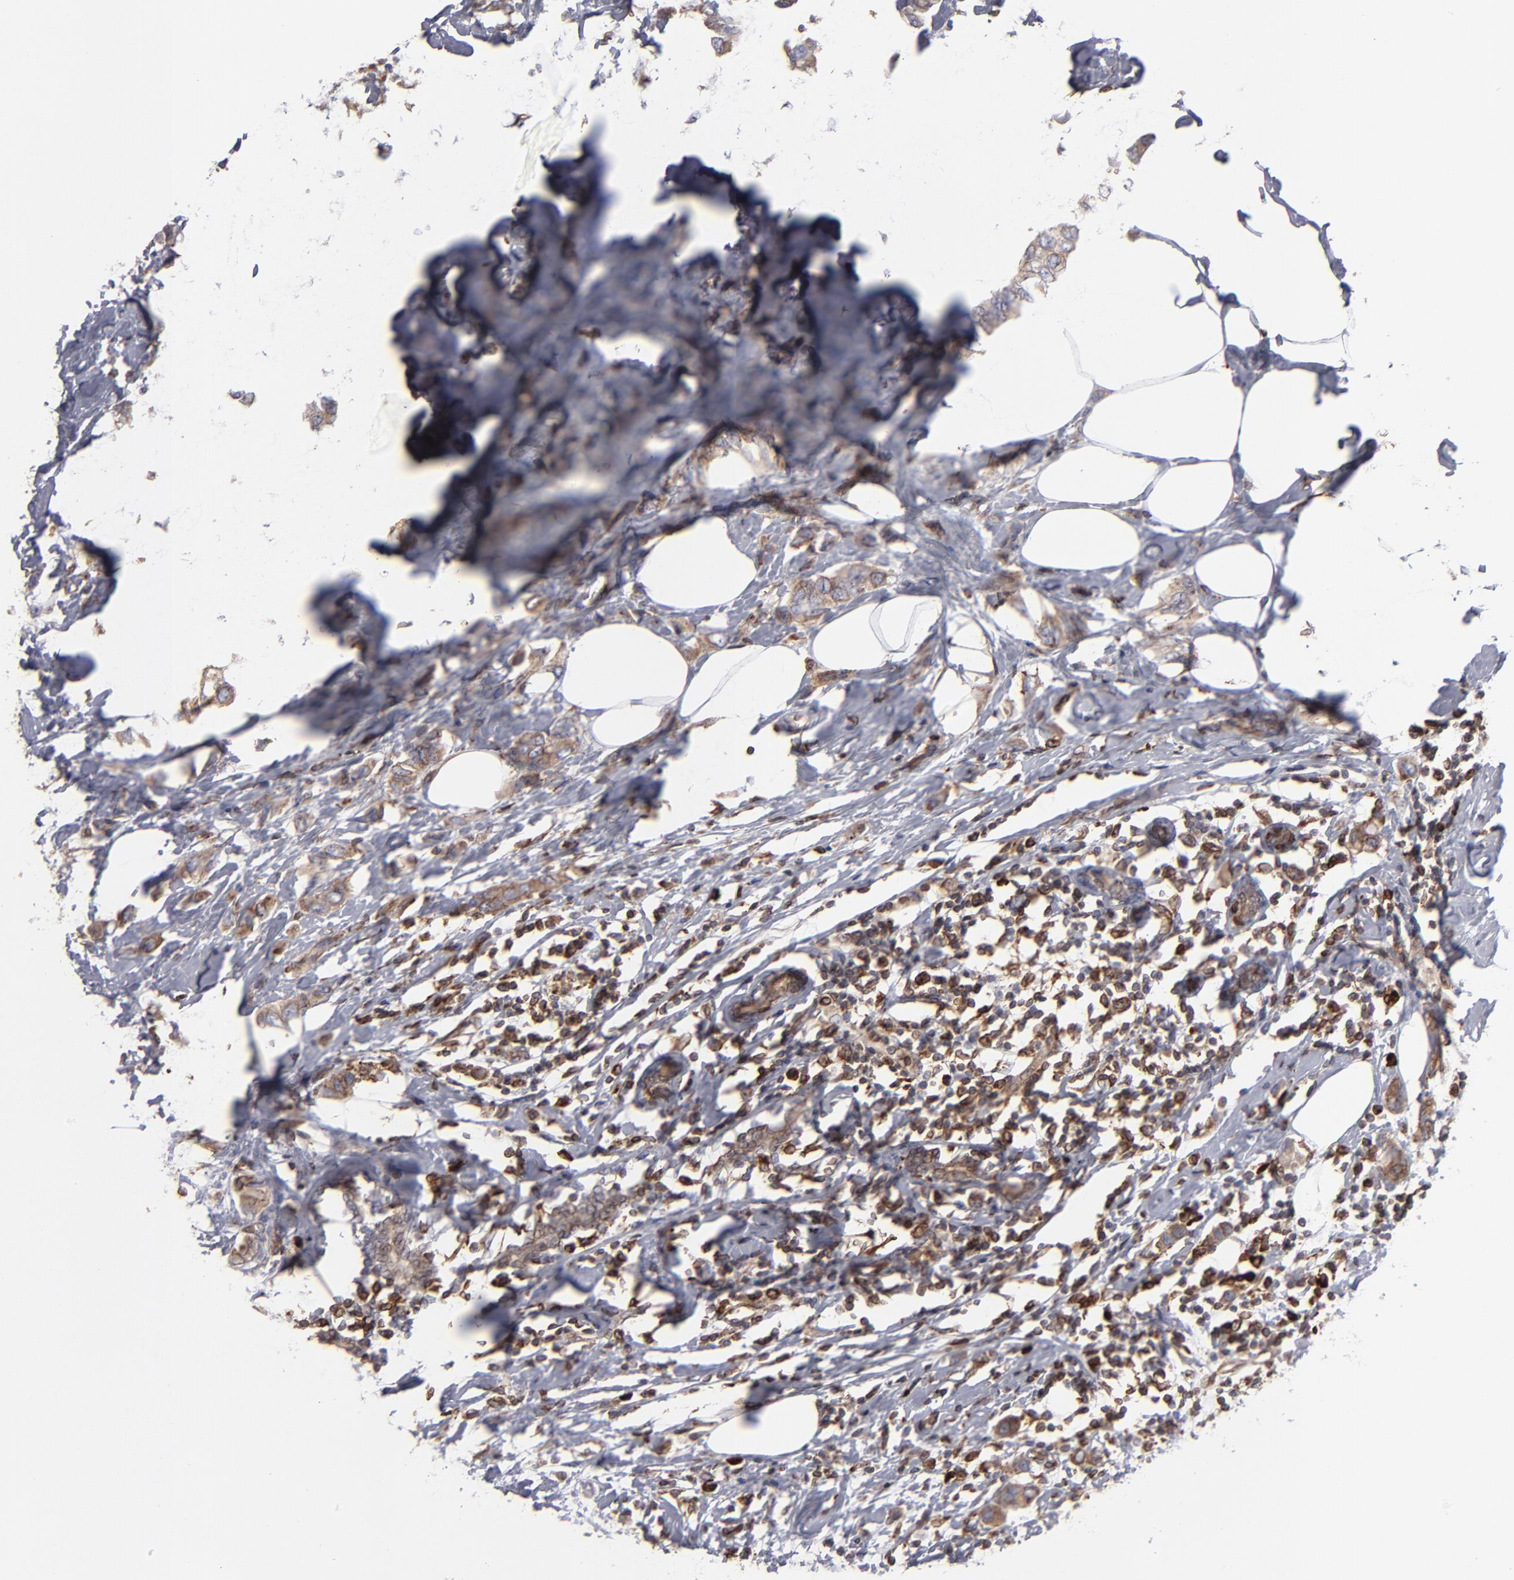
{"staining": {"intensity": "moderate", "quantity": ">75%", "location": "cytoplasmic/membranous"}, "tissue": "breast cancer", "cell_type": "Tumor cells", "image_type": "cancer", "snomed": [{"axis": "morphology", "description": "Normal tissue, NOS"}, {"axis": "morphology", "description": "Duct carcinoma"}, {"axis": "topography", "description": "Breast"}], "caption": "A brown stain shows moderate cytoplasmic/membranous positivity of a protein in human breast infiltrating ductal carcinoma tumor cells.", "gene": "TMX1", "patient": {"sex": "female", "age": 50}}